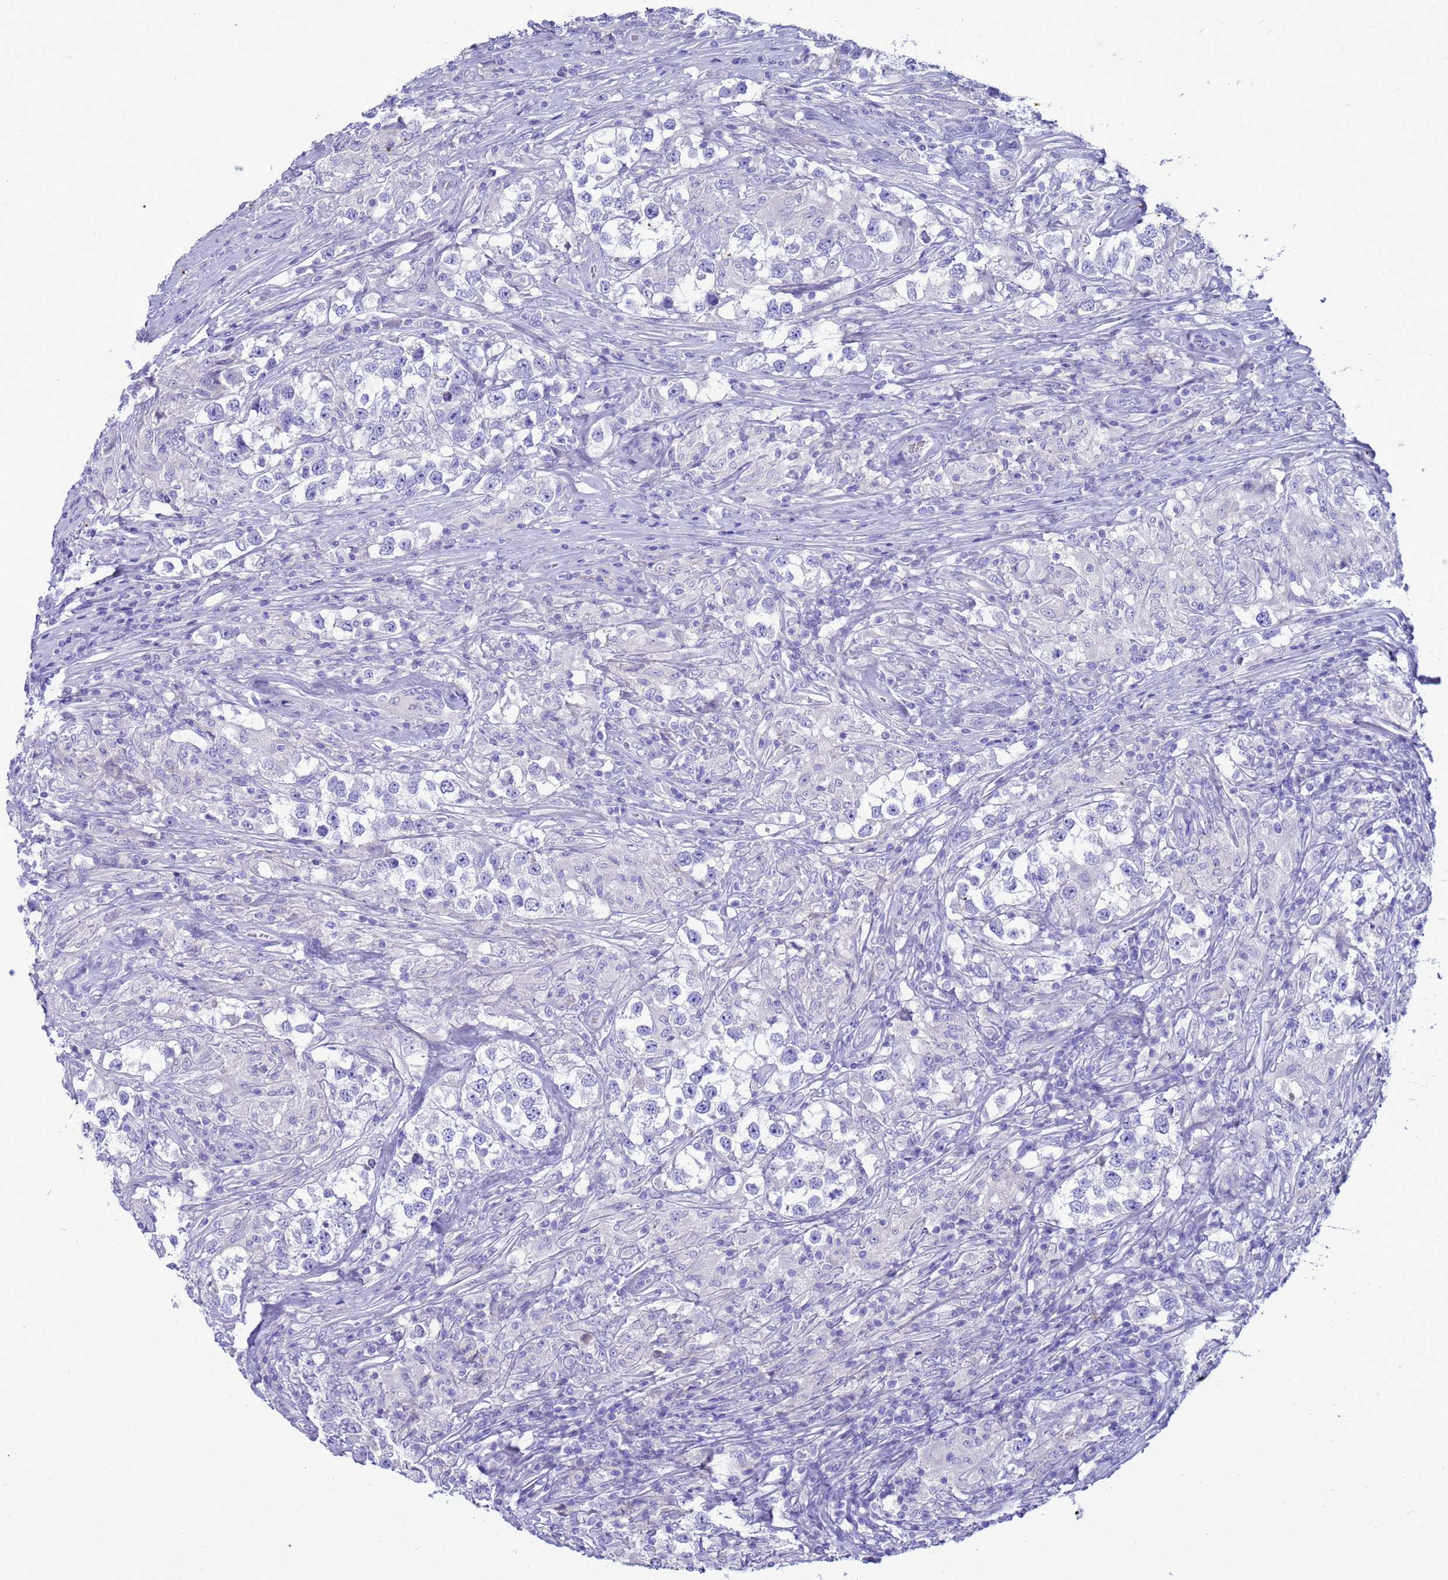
{"staining": {"intensity": "negative", "quantity": "none", "location": "none"}, "tissue": "testis cancer", "cell_type": "Tumor cells", "image_type": "cancer", "snomed": [{"axis": "morphology", "description": "Seminoma, NOS"}, {"axis": "topography", "description": "Testis"}], "caption": "This micrograph is of testis cancer (seminoma) stained with immunohistochemistry (IHC) to label a protein in brown with the nuclei are counter-stained blue. There is no positivity in tumor cells.", "gene": "SYCN", "patient": {"sex": "male", "age": 46}}